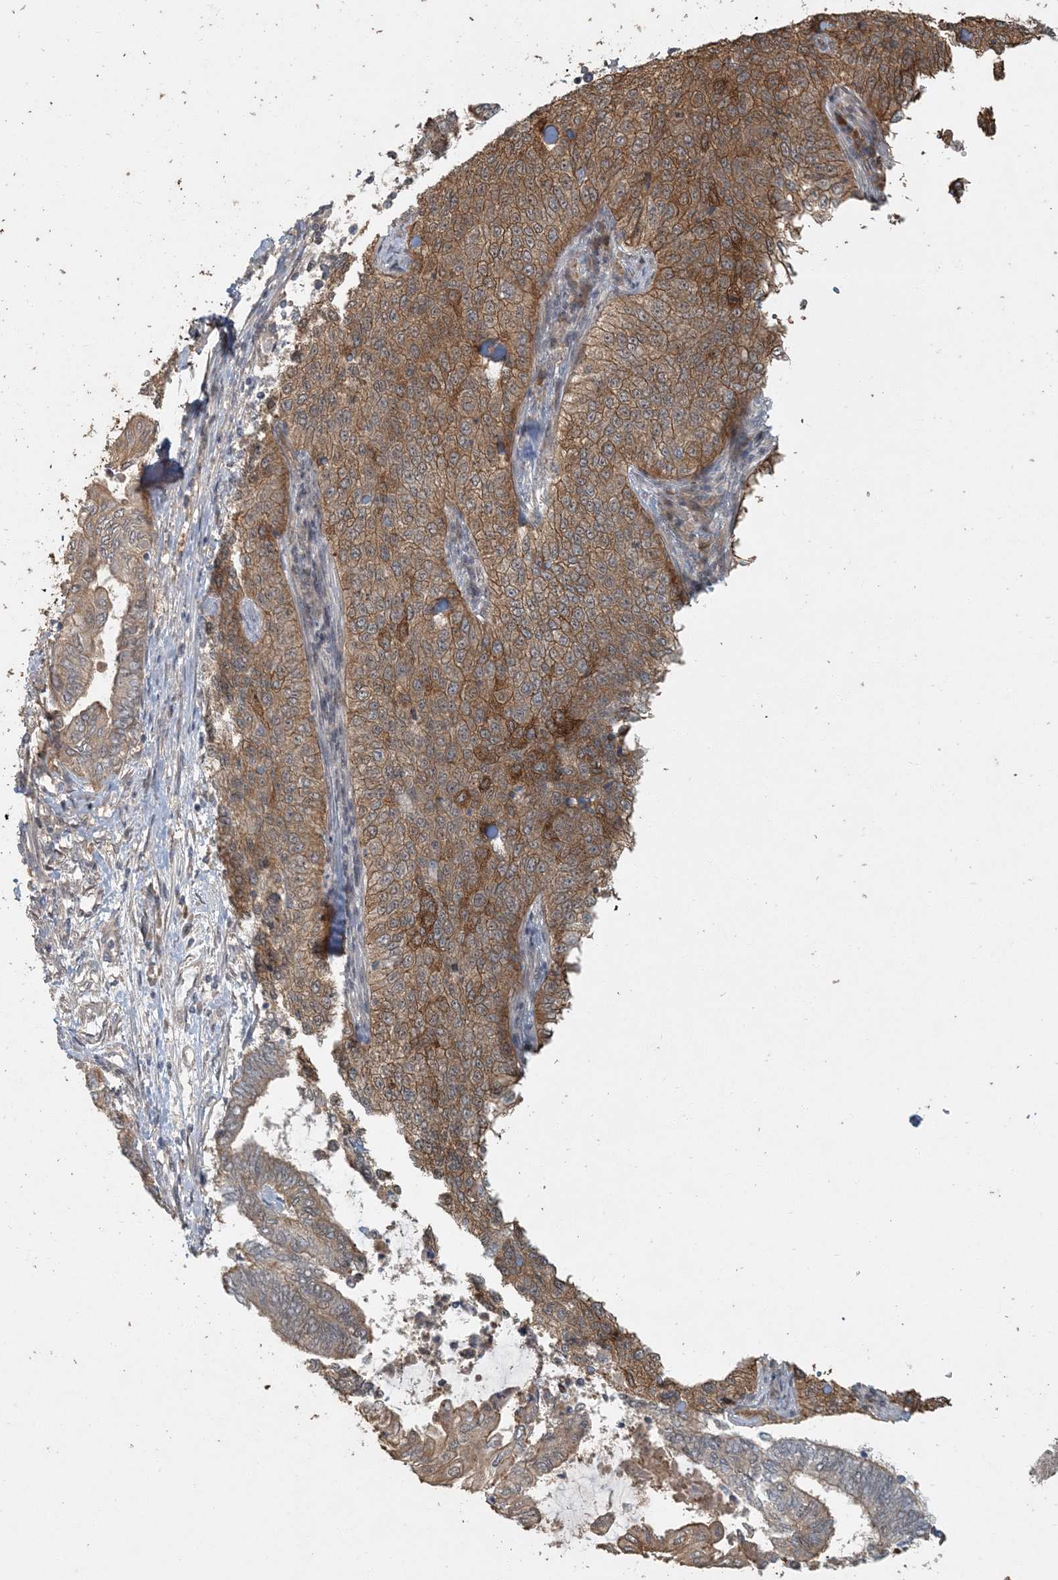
{"staining": {"intensity": "moderate", "quantity": ">75%", "location": "cytoplasmic/membranous"}, "tissue": "cervical cancer", "cell_type": "Tumor cells", "image_type": "cancer", "snomed": [{"axis": "morphology", "description": "Squamous cell carcinoma, NOS"}, {"axis": "topography", "description": "Cervix"}], "caption": "This histopathology image exhibits immunohistochemistry (IHC) staining of squamous cell carcinoma (cervical), with medium moderate cytoplasmic/membranous positivity in about >75% of tumor cells.", "gene": "AK9", "patient": {"sex": "female", "age": 35}}